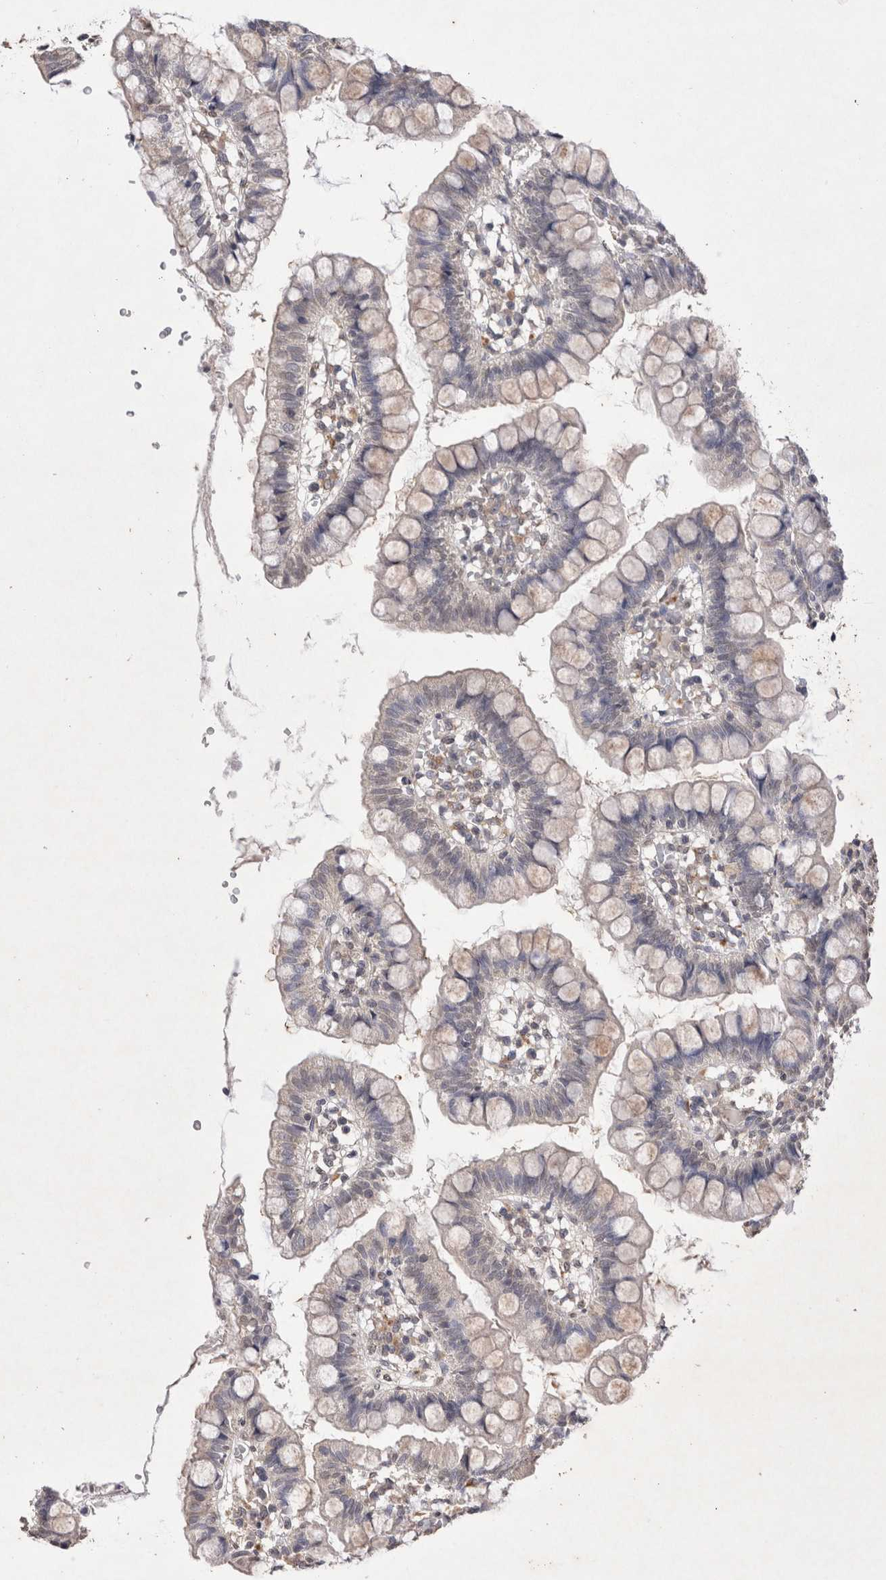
{"staining": {"intensity": "weak", "quantity": "25%-75%", "location": "cytoplasmic/membranous"}, "tissue": "small intestine", "cell_type": "Glandular cells", "image_type": "normal", "snomed": [{"axis": "morphology", "description": "Normal tissue, NOS"}, {"axis": "morphology", "description": "Developmental malformation"}, {"axis": "topography", "description": "Small intestine"}], "caption": "A brown stain highlights weak cytoplasmic/membranous staining of a protein in glandular cells of benign human small intestine.", "gene": "GRK5", "patient": {"sex": "male"}}